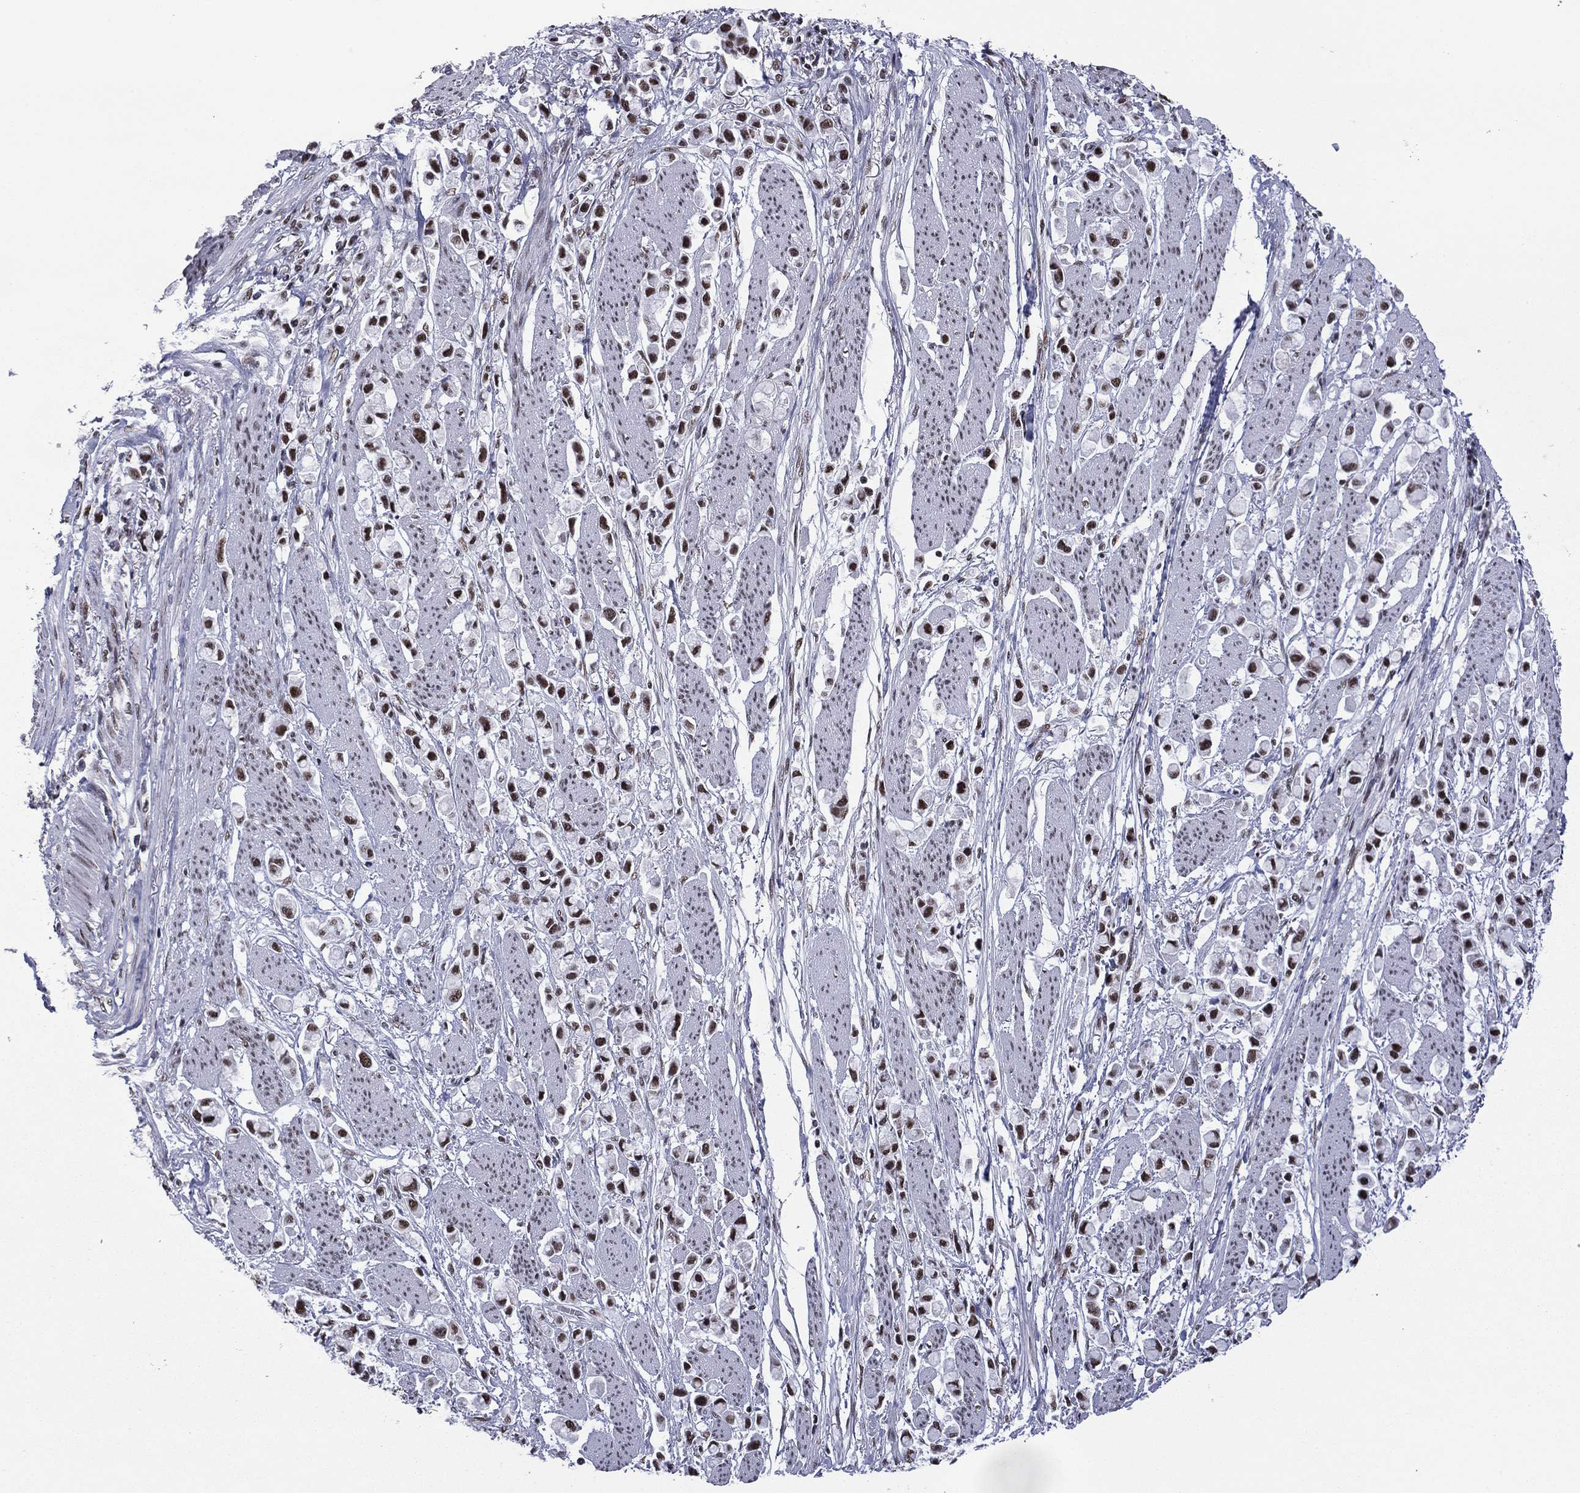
{"staining": {"intensity": "strong", "quantity": "25%-75%", "location": "nuclear"}, "tissue": "stomach cancer", "cell_type": "Tumor cells", "image_type": "cancer", "snomed": [{"axis": "morphology", "description": "Adenocarcinoma, NOS"}, {"axis": "topography", "description": "Stomach"}], "caption": "A micrograph of adenocarcinoma (stomach) stained for a protein reveals strong nuclear brown staining in tumor cells.", "gene": "ETV5", "patient": {"sex": "female", "age": 81}}